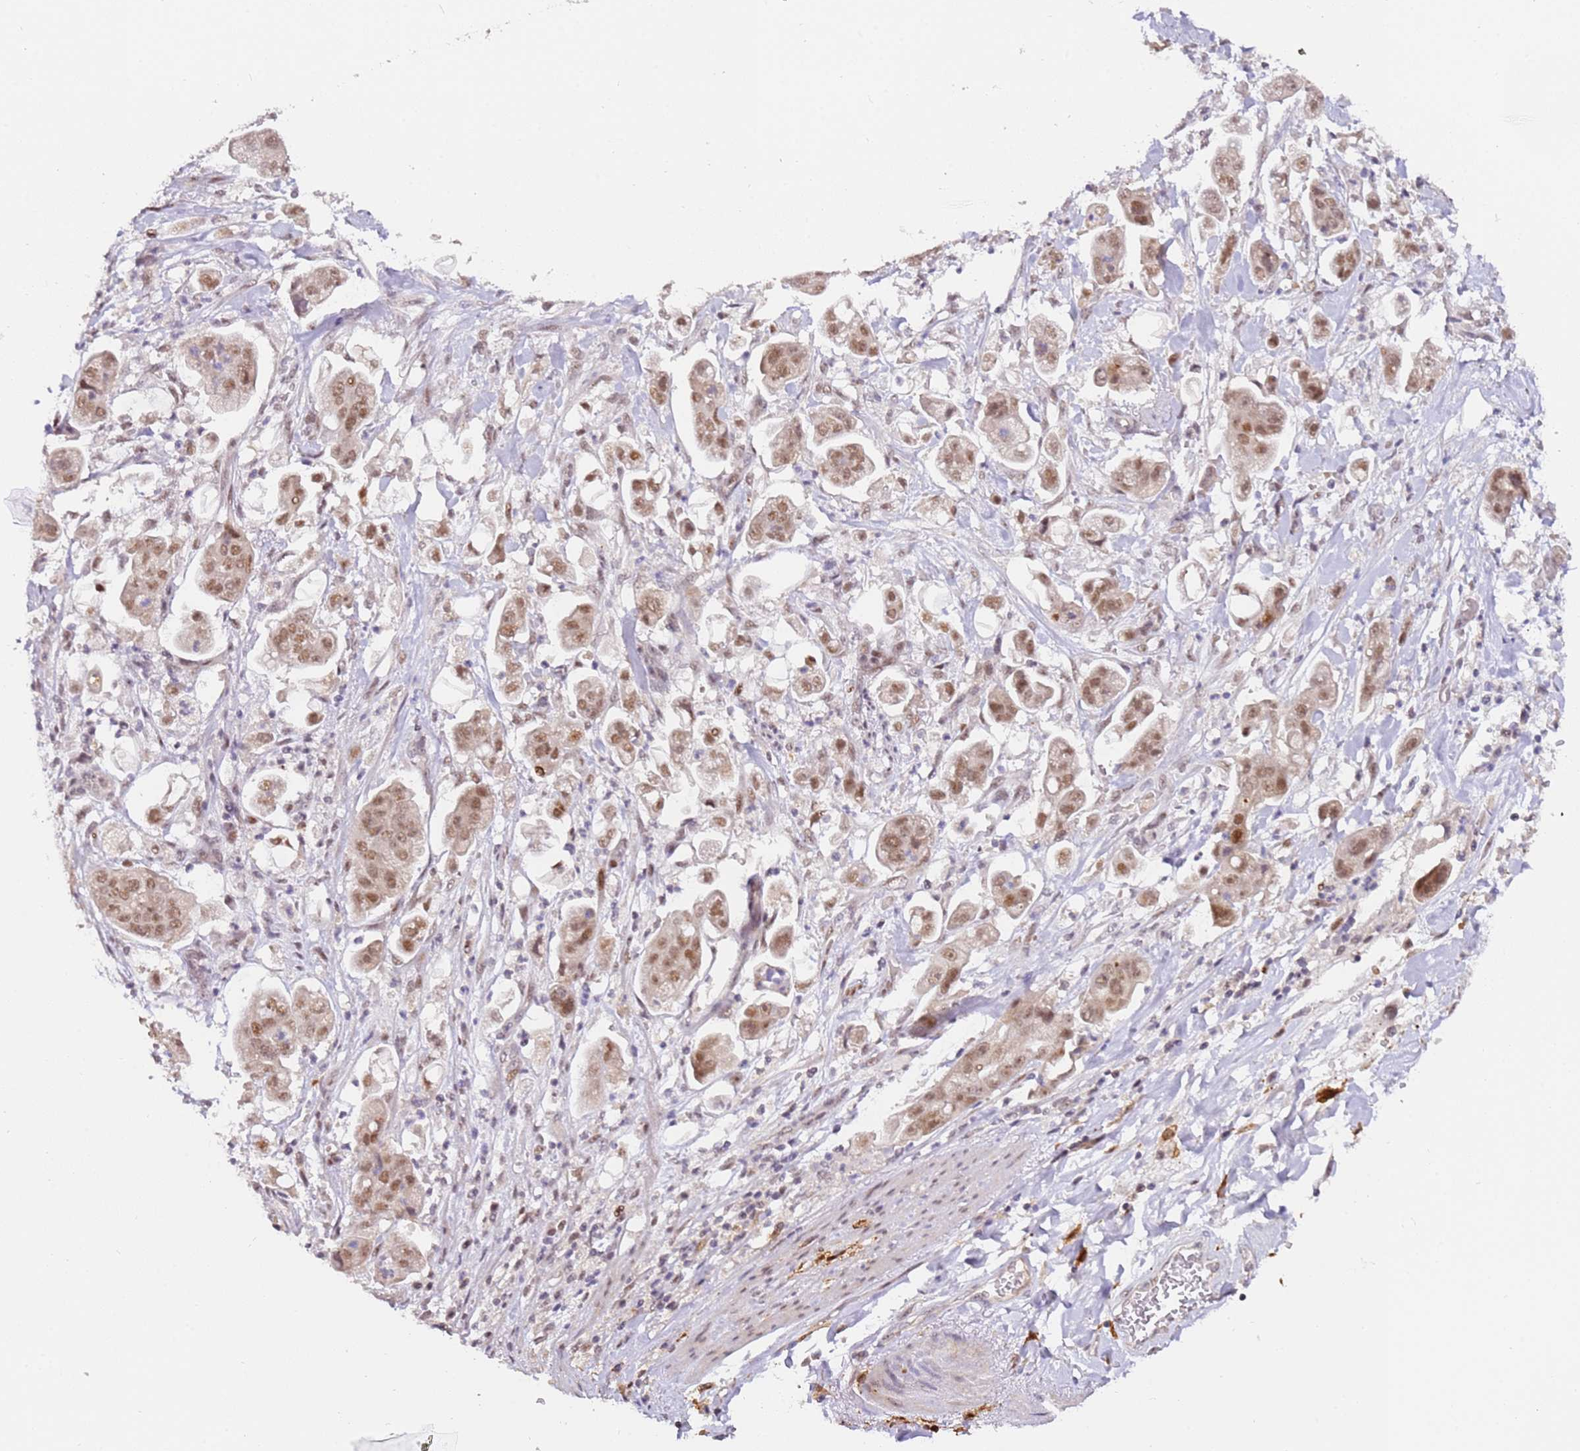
{"staining": {"intensity": "moderate", "quantity": ">75%", "location": "nuclear"}, "tissue": "stomach cancer", "cell_type": "Tumor cells", "image_type": "cancer", "snomed": [{"axis": "morphology", "description": "Adenocarcinoma, NOS"}, {"axis": "topography", "description": "Stomach"}], "caption": "A brown stain shows moderate nuclear expression of a protein in human stomach adenocarcinoma tumor cells.", "gene": "LGALSL", "patient": {"sex": "male", "age": 62}}